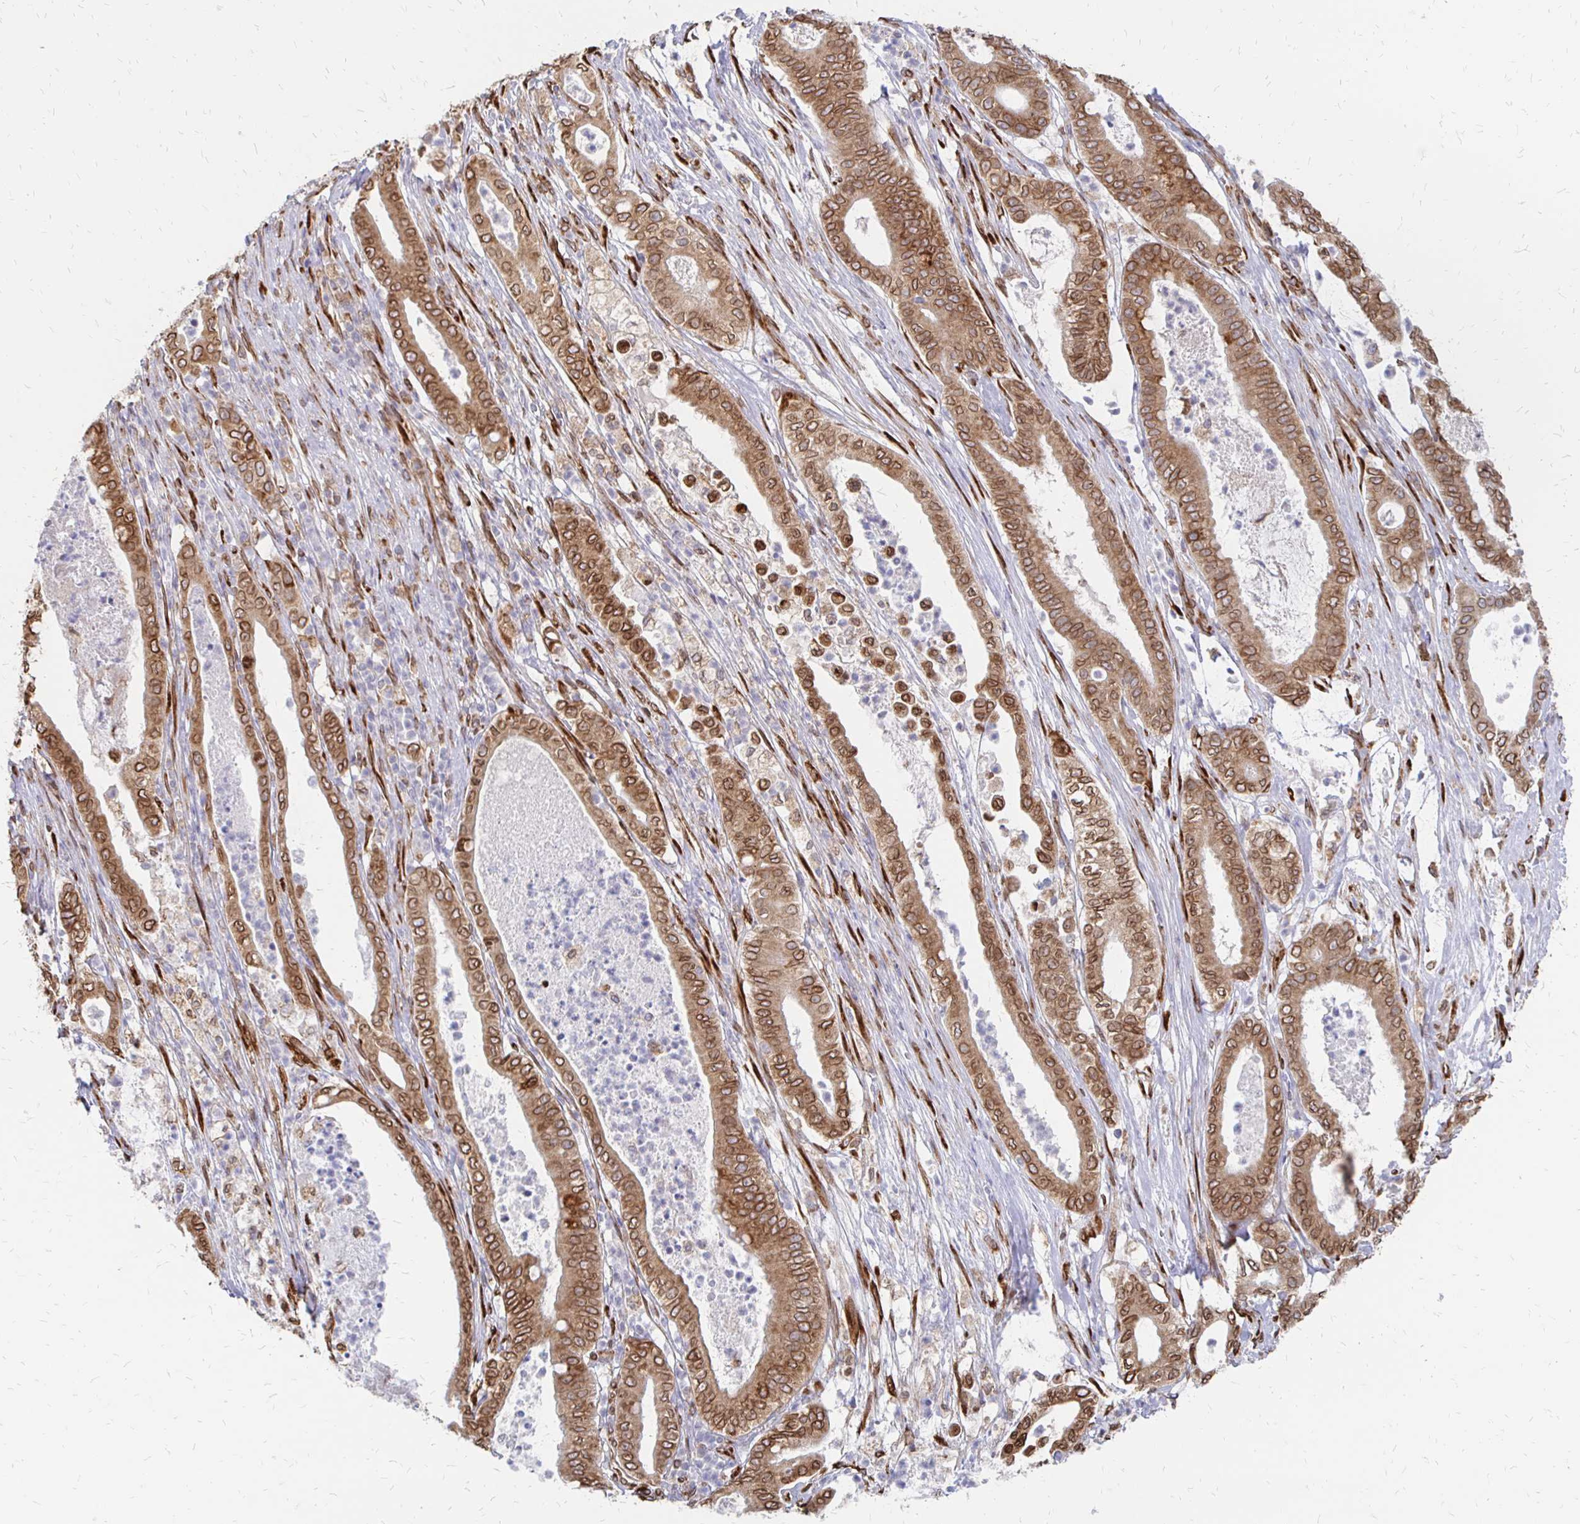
{"staining": {"intensity": "strong", "quantity": ">75%", "location": "cytoplasmic/membranous,nuclear"}, "tissue": "pancreatic cancer", "cell_type": "Tumor cells", "image_type": "cancer", "snomed": [{"axis": "morphology", "description": "Adenocarcinoma, NOS"}, {"axis": "topography", "description": "Pancreas"}], "caption": "Strong cytoplasmic/membranous and nuclear staining for a protein is present in approximately >75% of tumor cells of pancreatic cancer (adenocarcinoma) using immunohistochemistry (IHC).", "gene": "PELI3", "patient": {"sex": "male", "age": 71}}